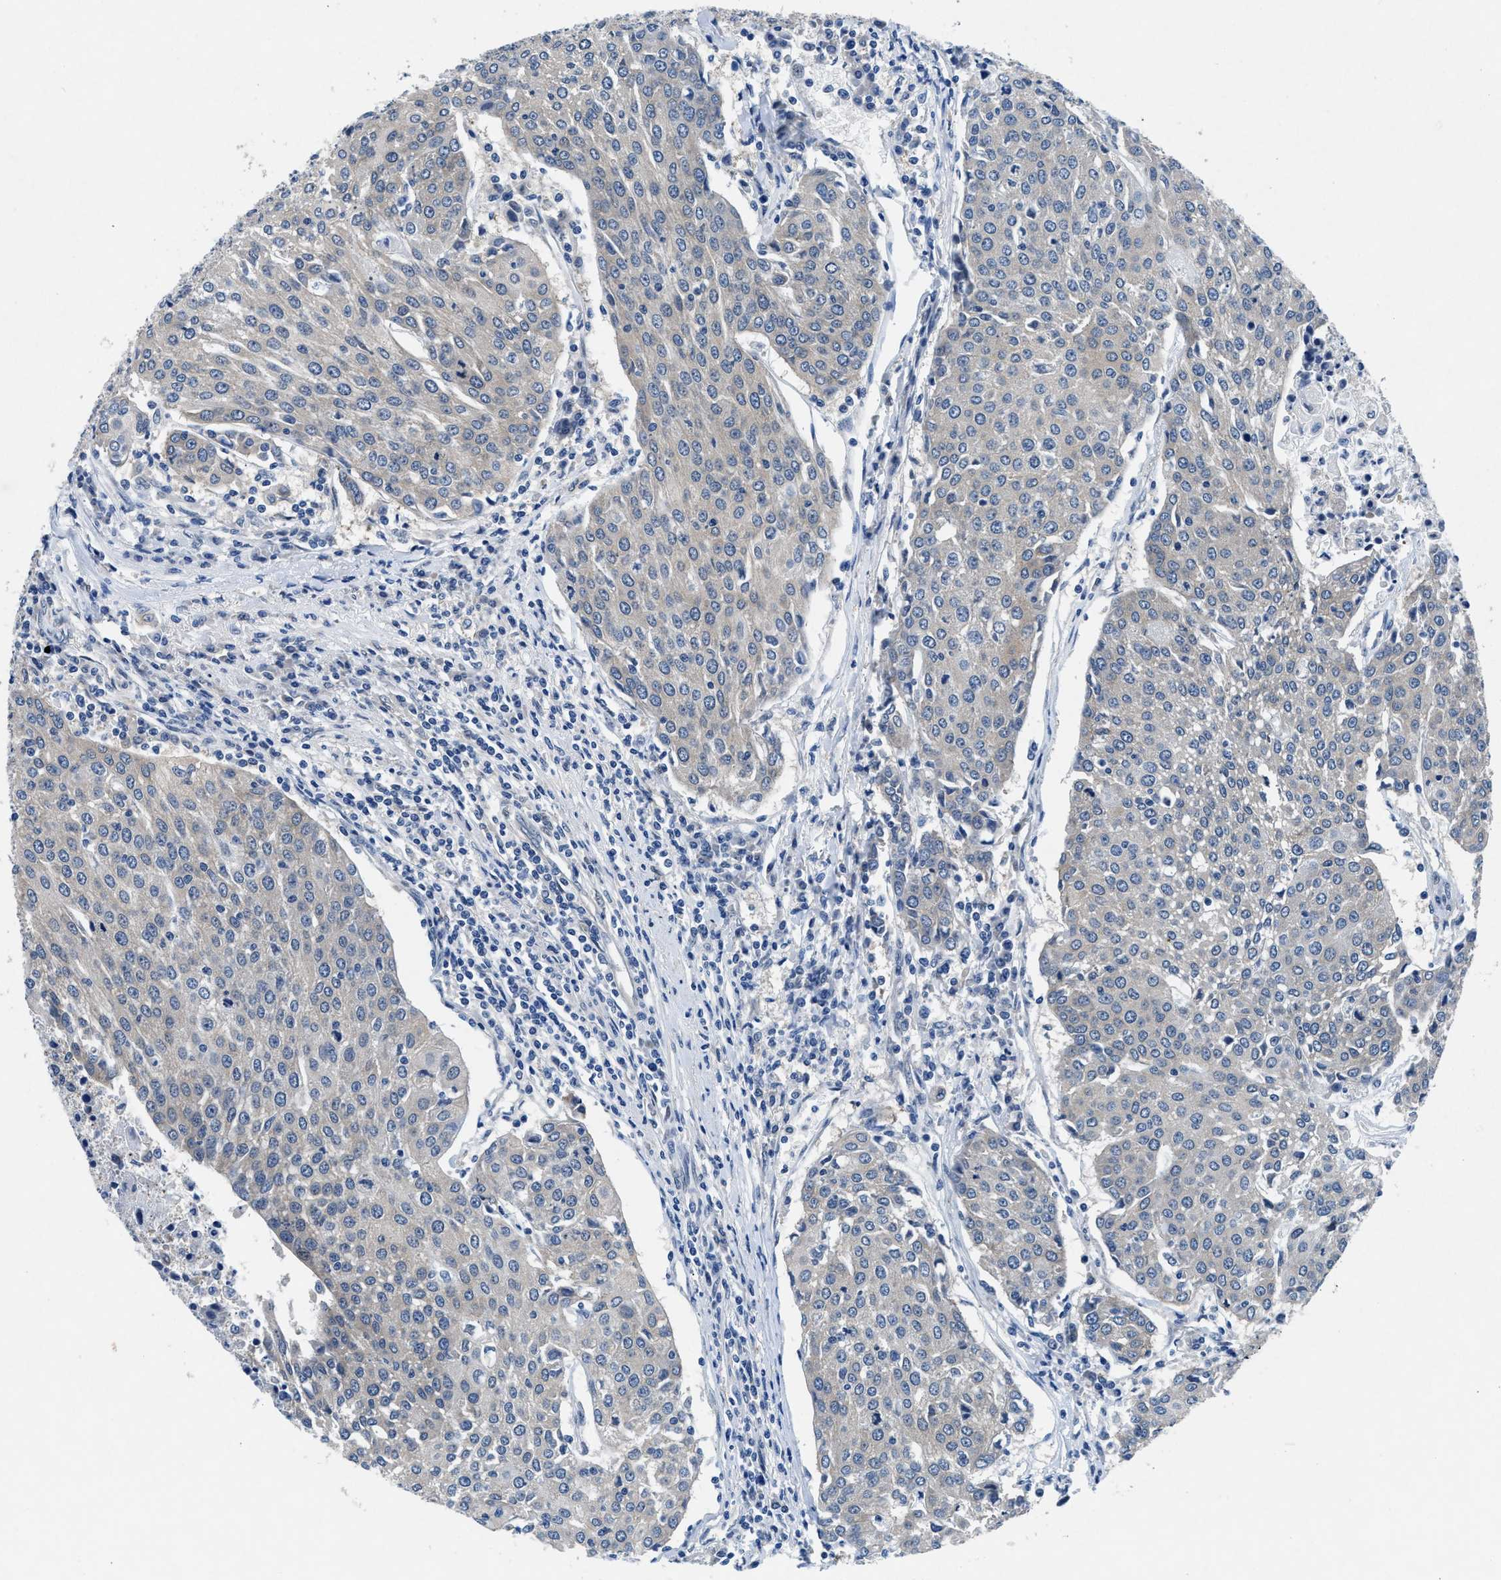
{"staining": {"intensity": "negative", "quantity": "none", "location": "none"}, "tissue": "urothelial cancer", "cell_type": "Tumor cells", "image_type": "cancer", "snomed": [{"axis": "morphology", "description": "Urothelial carcinoma, High grade"}, {"axis": "topography", "description": "Urinary bladder"}], "caption": "Protein analysis of urothelial cancer shows no significant positivity in tumor cells. (IHC, brightfield microscopy, high magnification).", "gene": "COPS2", "patient": {"sex": "female", "age": 85}}